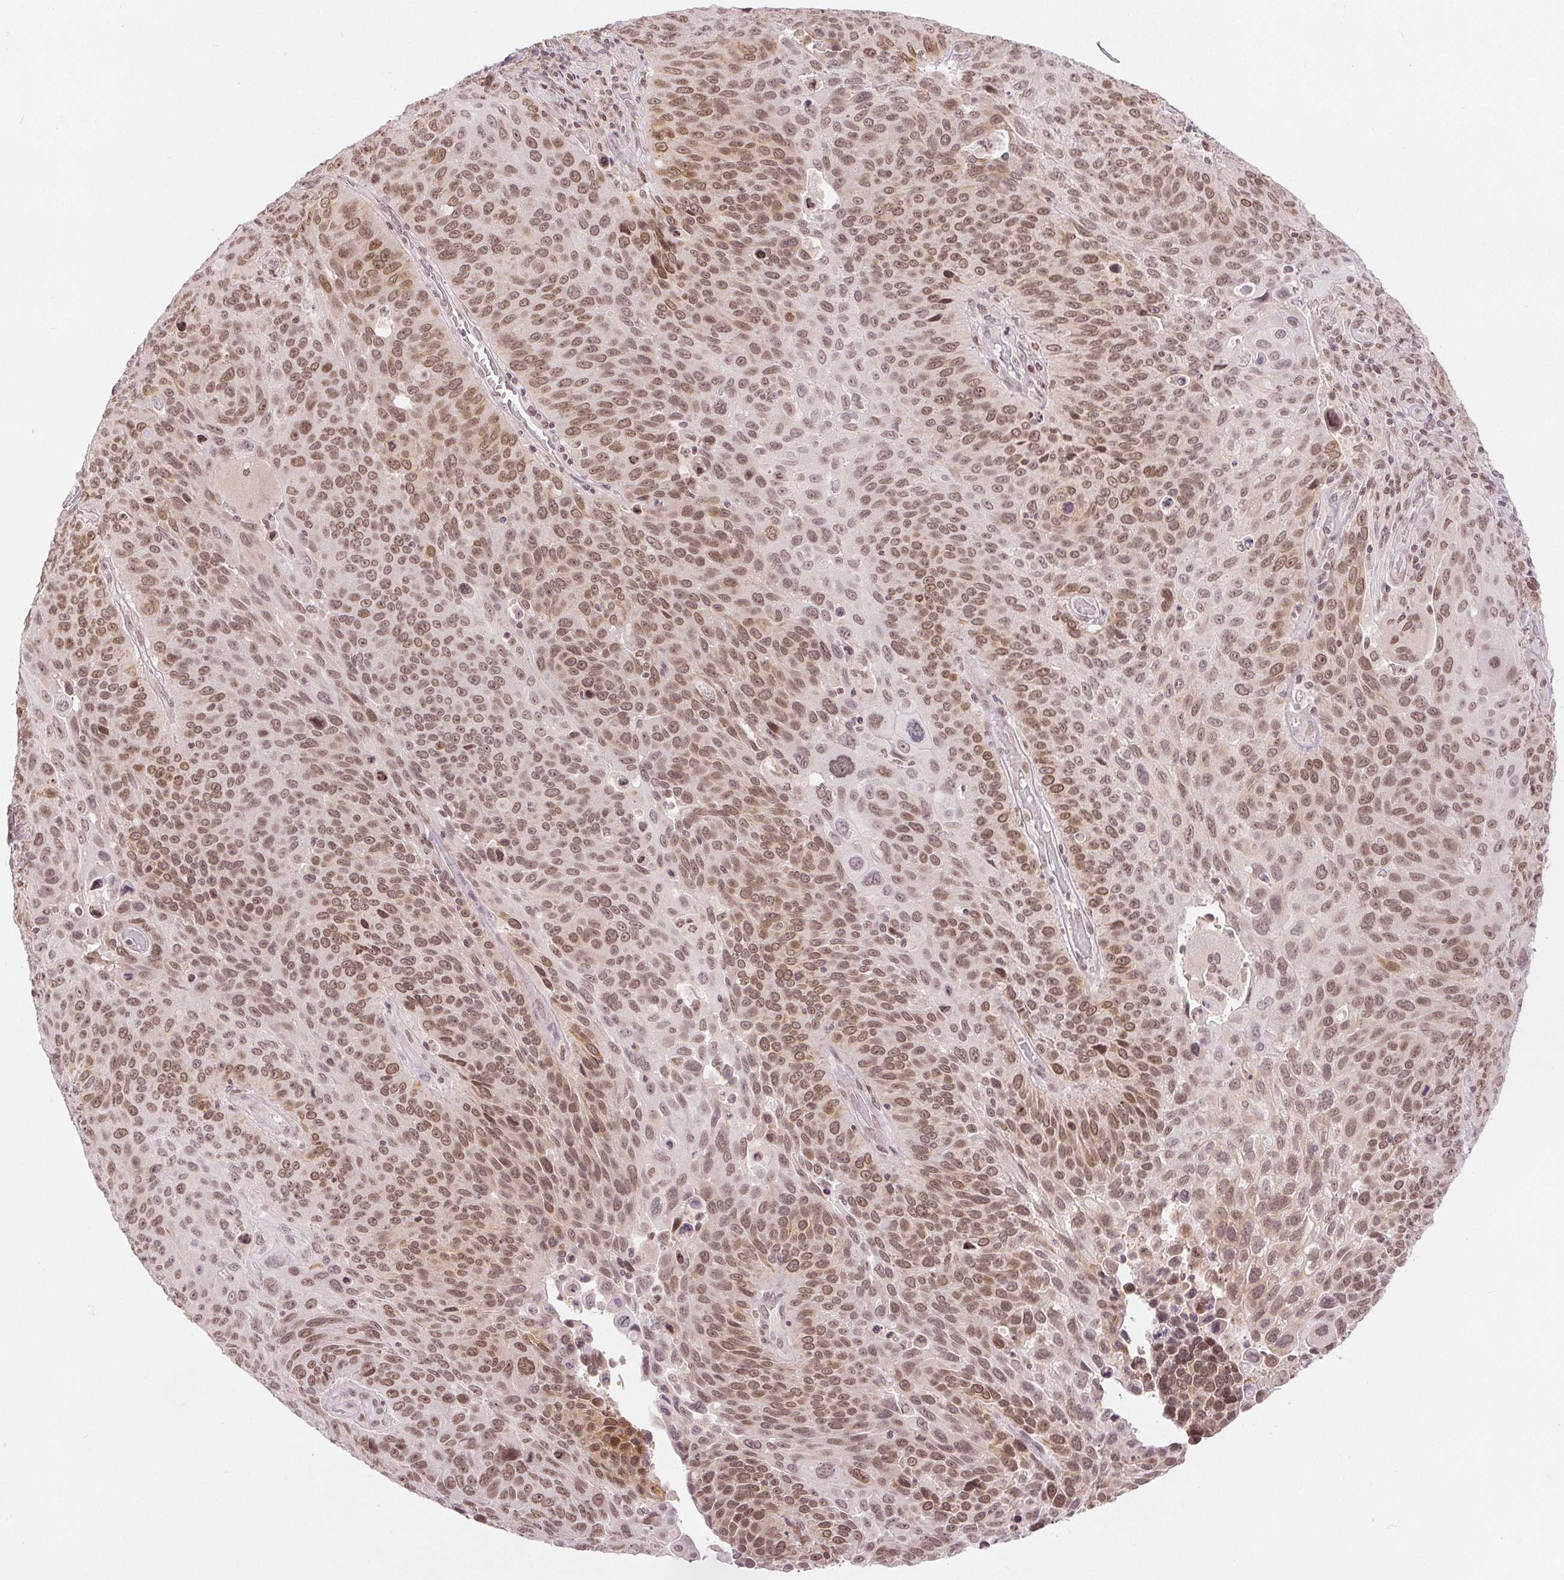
{"staining": {"intensity": "moderate", "quantity": ">75%", "location": "nuclear"}, "tissue": "lung cancer", "cell_type": "Tumor cells", "image_type": "cancer", "snomed": [{"axis": "morphology", "description": "Squamous cell carcinoma, NOS"}, {"axis": "topography", "description": "Lung"}], "caption": "Immunohistochemical staining of human lung cancer displays moderate nuclear protein staining in approximately >75% of tumor cells.", "gene": "DEK", "patient": {"sex": "male", "age": 68}}